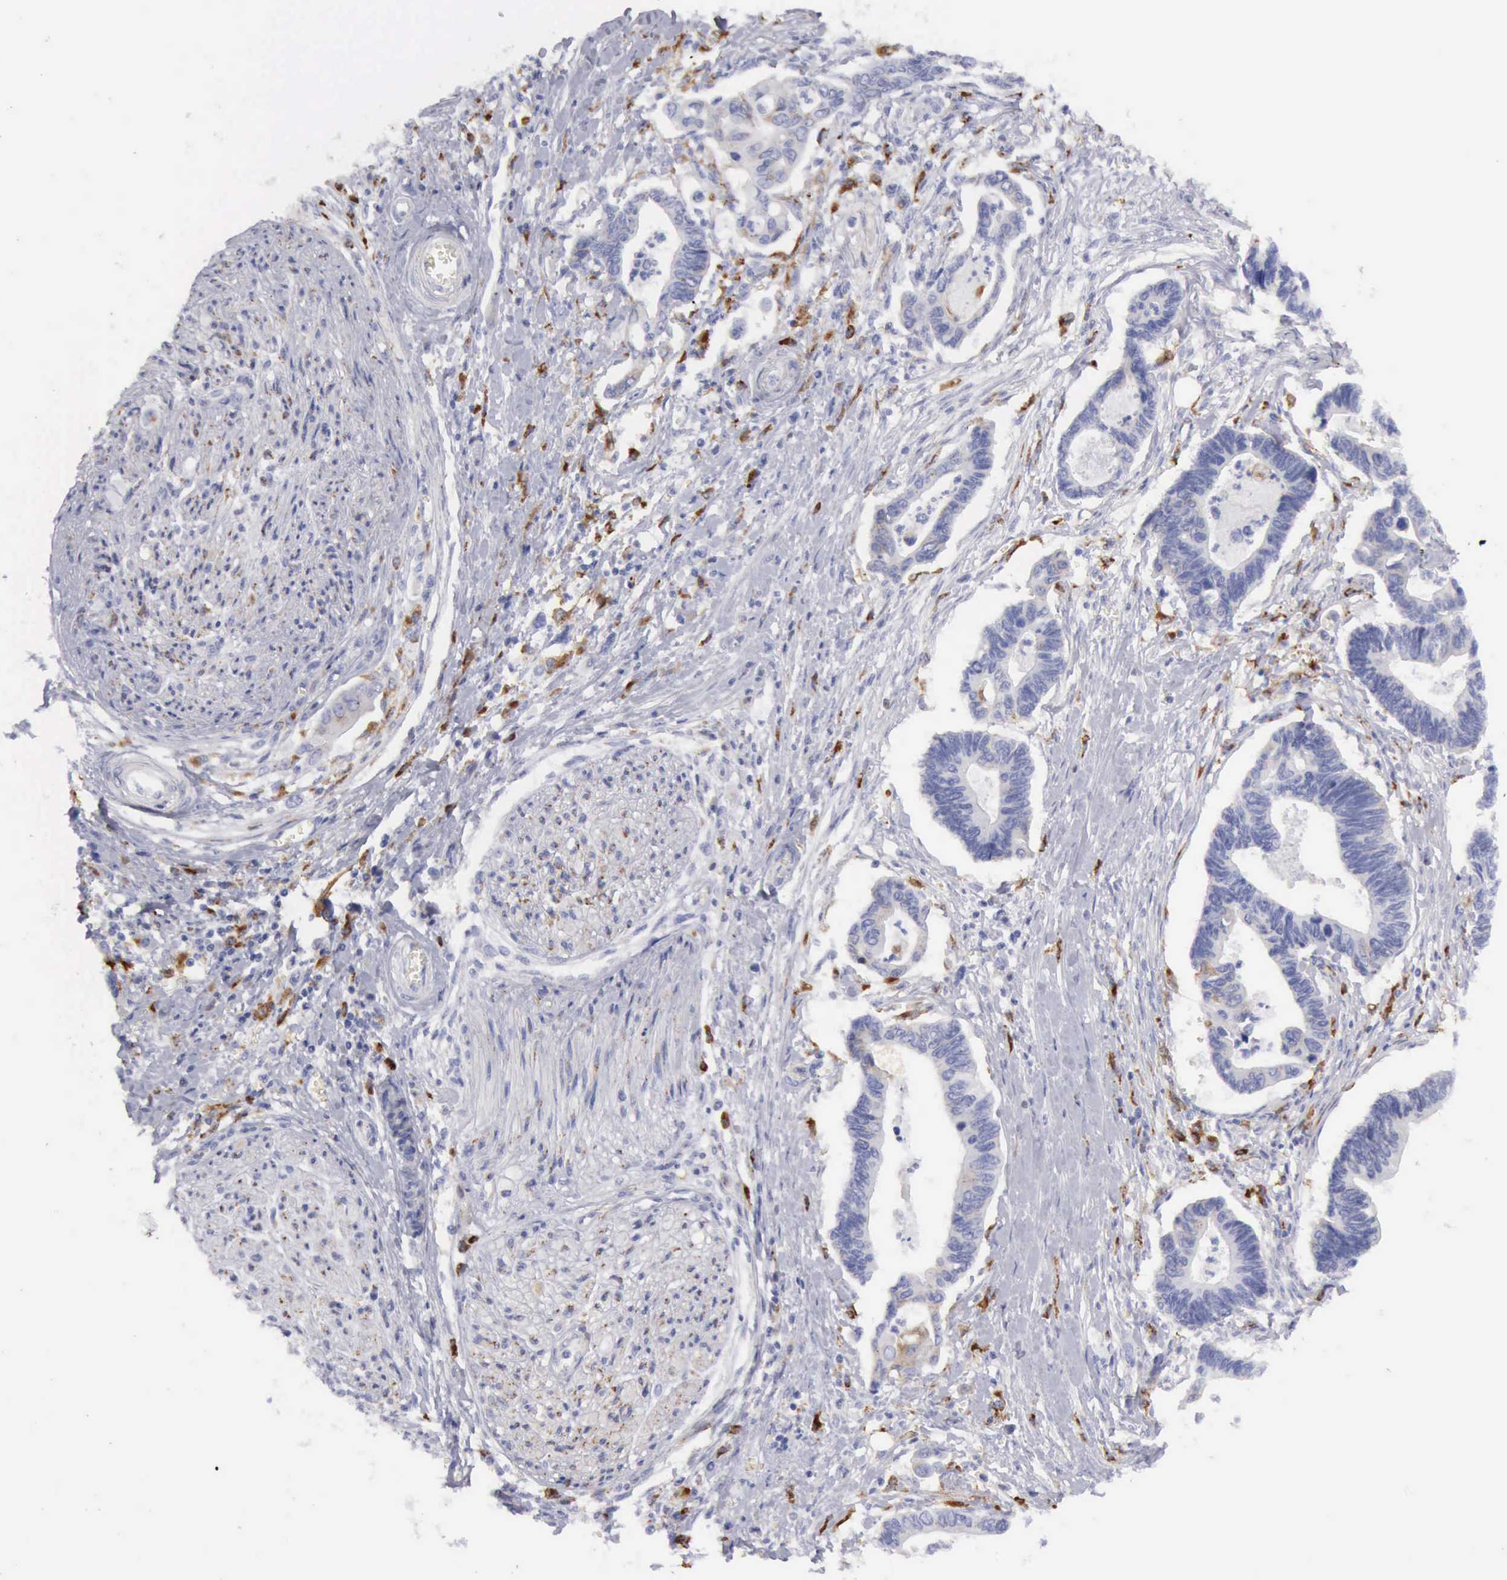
{"staining": {"intensity": "negative", "quantity": "none", "location": "none"}, "tissue": "pancreatic cancer", "cell_type": "Tumor cells", "image_type": "cancer", "snomed": [{"axis": "morphology", "description": "Adenocarcinoma, NOS"}, {"axis": "topography", "description": "Pancreas"}], "caption": "Tumor cells show no significant staining in pancreatic cancer. Nuclei are stained in blue.", "gene": "CTSS", "patient": {"sex": "female", "age": 70}}